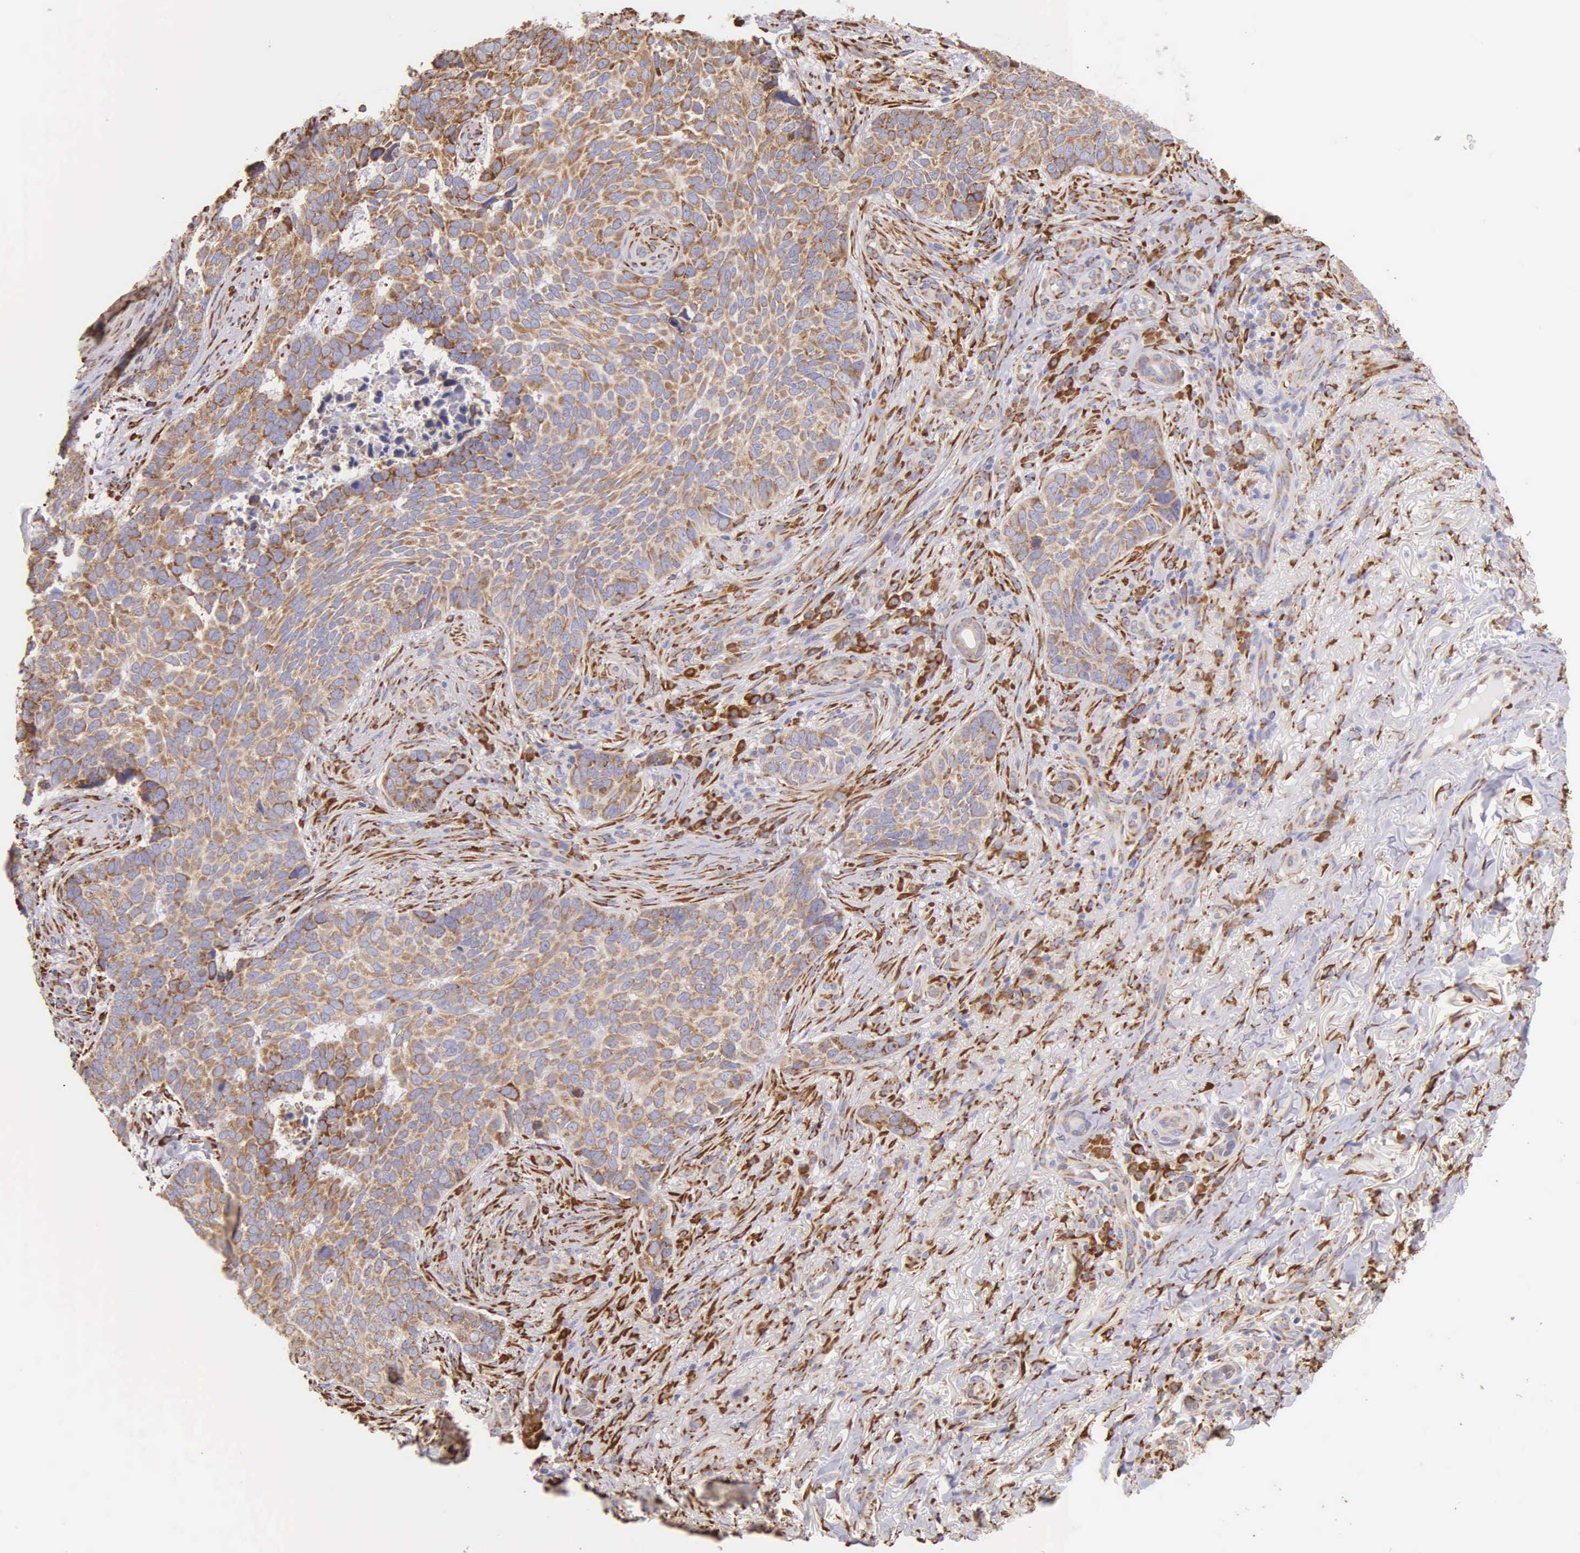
{"staining": {"intensity": "moderate", "quantity": ">75%", "location": "cytoplasmic/membranous"}, "tissue": "skin cancer", "cell_type": "Tumor cells", "image_type": "cancer", "snomed": [{"axis": "morphology", "description": "Basal cell carcinoma"}, {"axis": "topography", "description": "Skin"}], "caption": "Moderate cytoplasmic/membranous staining is identified in about >75% of tumor cells in skin cancer (basal cell carcinoma). The staining is performed using DAB brown chromogen to label protein expression. The nuclei are counter-stained blue using hematoxylin.", "gene": "CKAP4", "patient": {"sex": "male", "age": 81}}